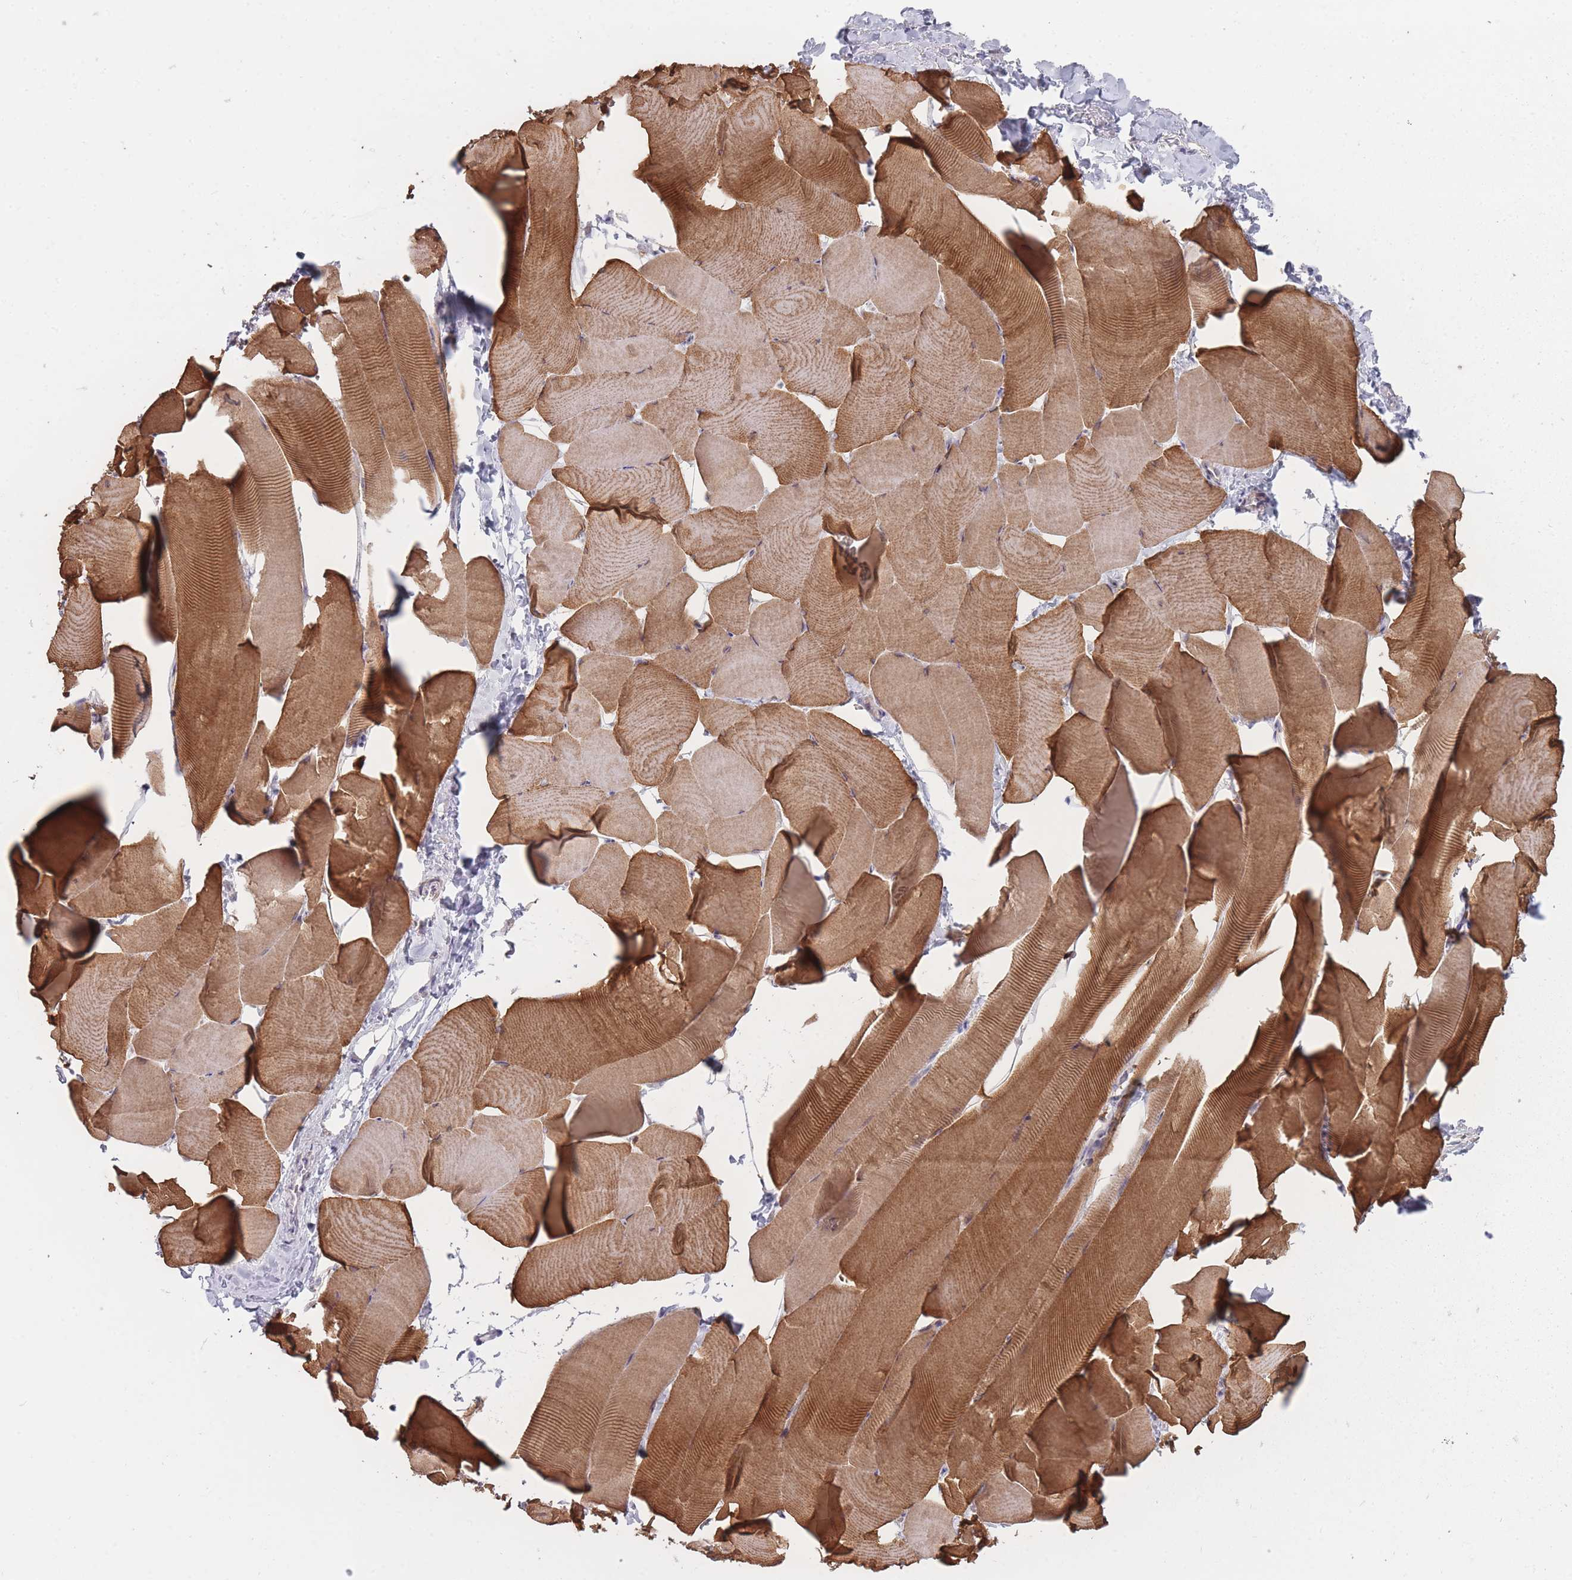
{"staining": {"intensity": "strong", "quantity": ">75%", "location": "cytoplasmic/membranous"}, "tissue": "skeletal muscle", "cell_type": "Myocytes", "image_type": "normal", "snomed": [{"axis": "morphology", "description": "Normal tissue, NOS"}, {"axis": "topography", "description": "Skeletal muscle"}], "caption": "Skeletal muscle was stained to show a protein in brown. There is high levels of strong cytoplasmic/membranous positivity in about >75% of myocytes.", "gene": "PCDH12", "patient": {"sex": "male", "age": 25}}